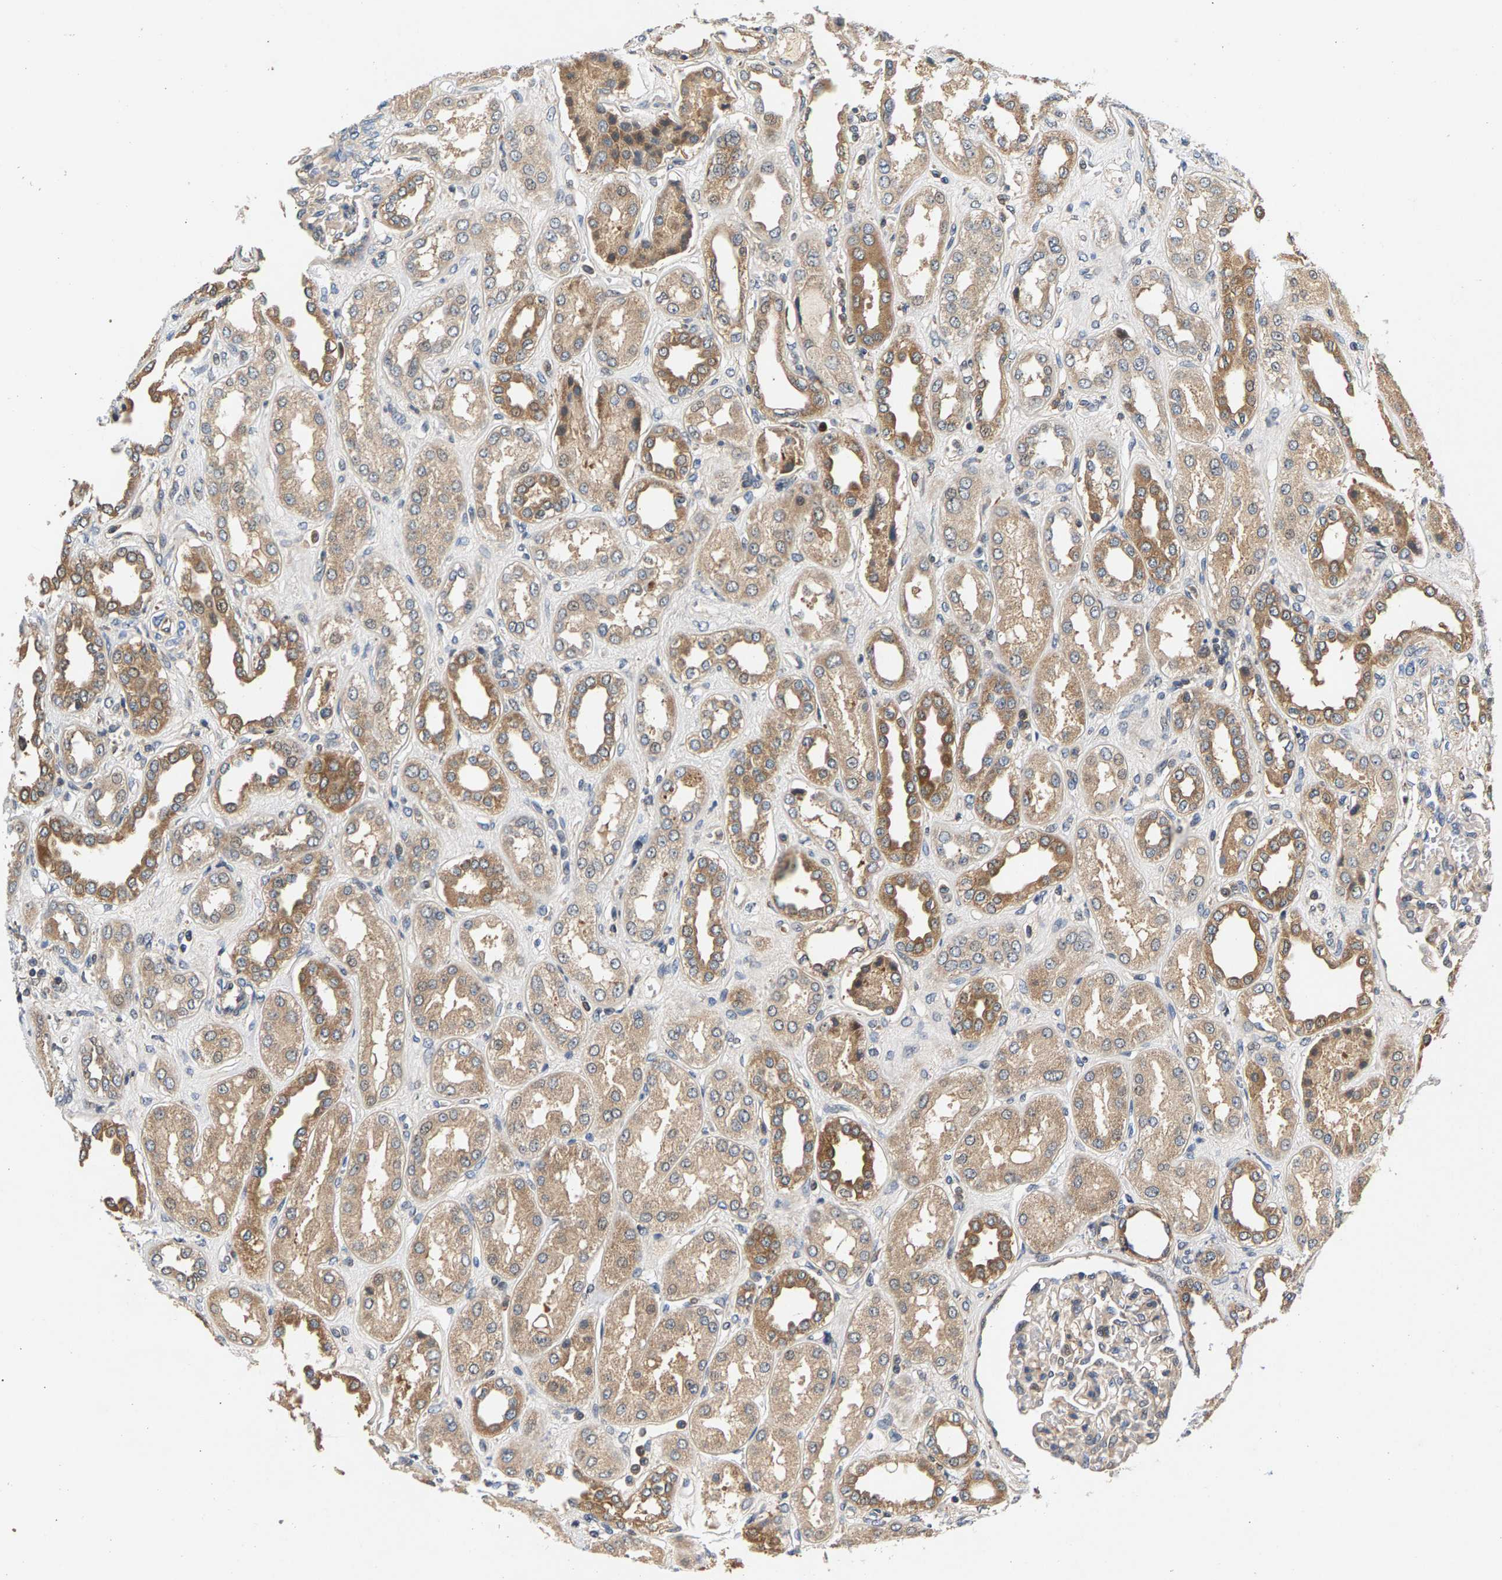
{"staining": {"intensity": "weak", "quantity": "<25%", "location": "cytoplasmic/membranous"}, "tissue": "kidney", "cell_type": "Cells in glomeruli", "image_type": "normal", "snomed": [{"axis": "morphology", "description": "Normal tissue, NOS"}, {"axis": "topography", "description": "Kidney"}], "caption": "A high-resolution image shows IHC staining of normal kidney, which shows no significant positivity in cells in glomeruli. (IHC, brightfield microscopy, high magnification).", "gene": "FAM78A", "patient": {"sex": "male", "age": 59}}